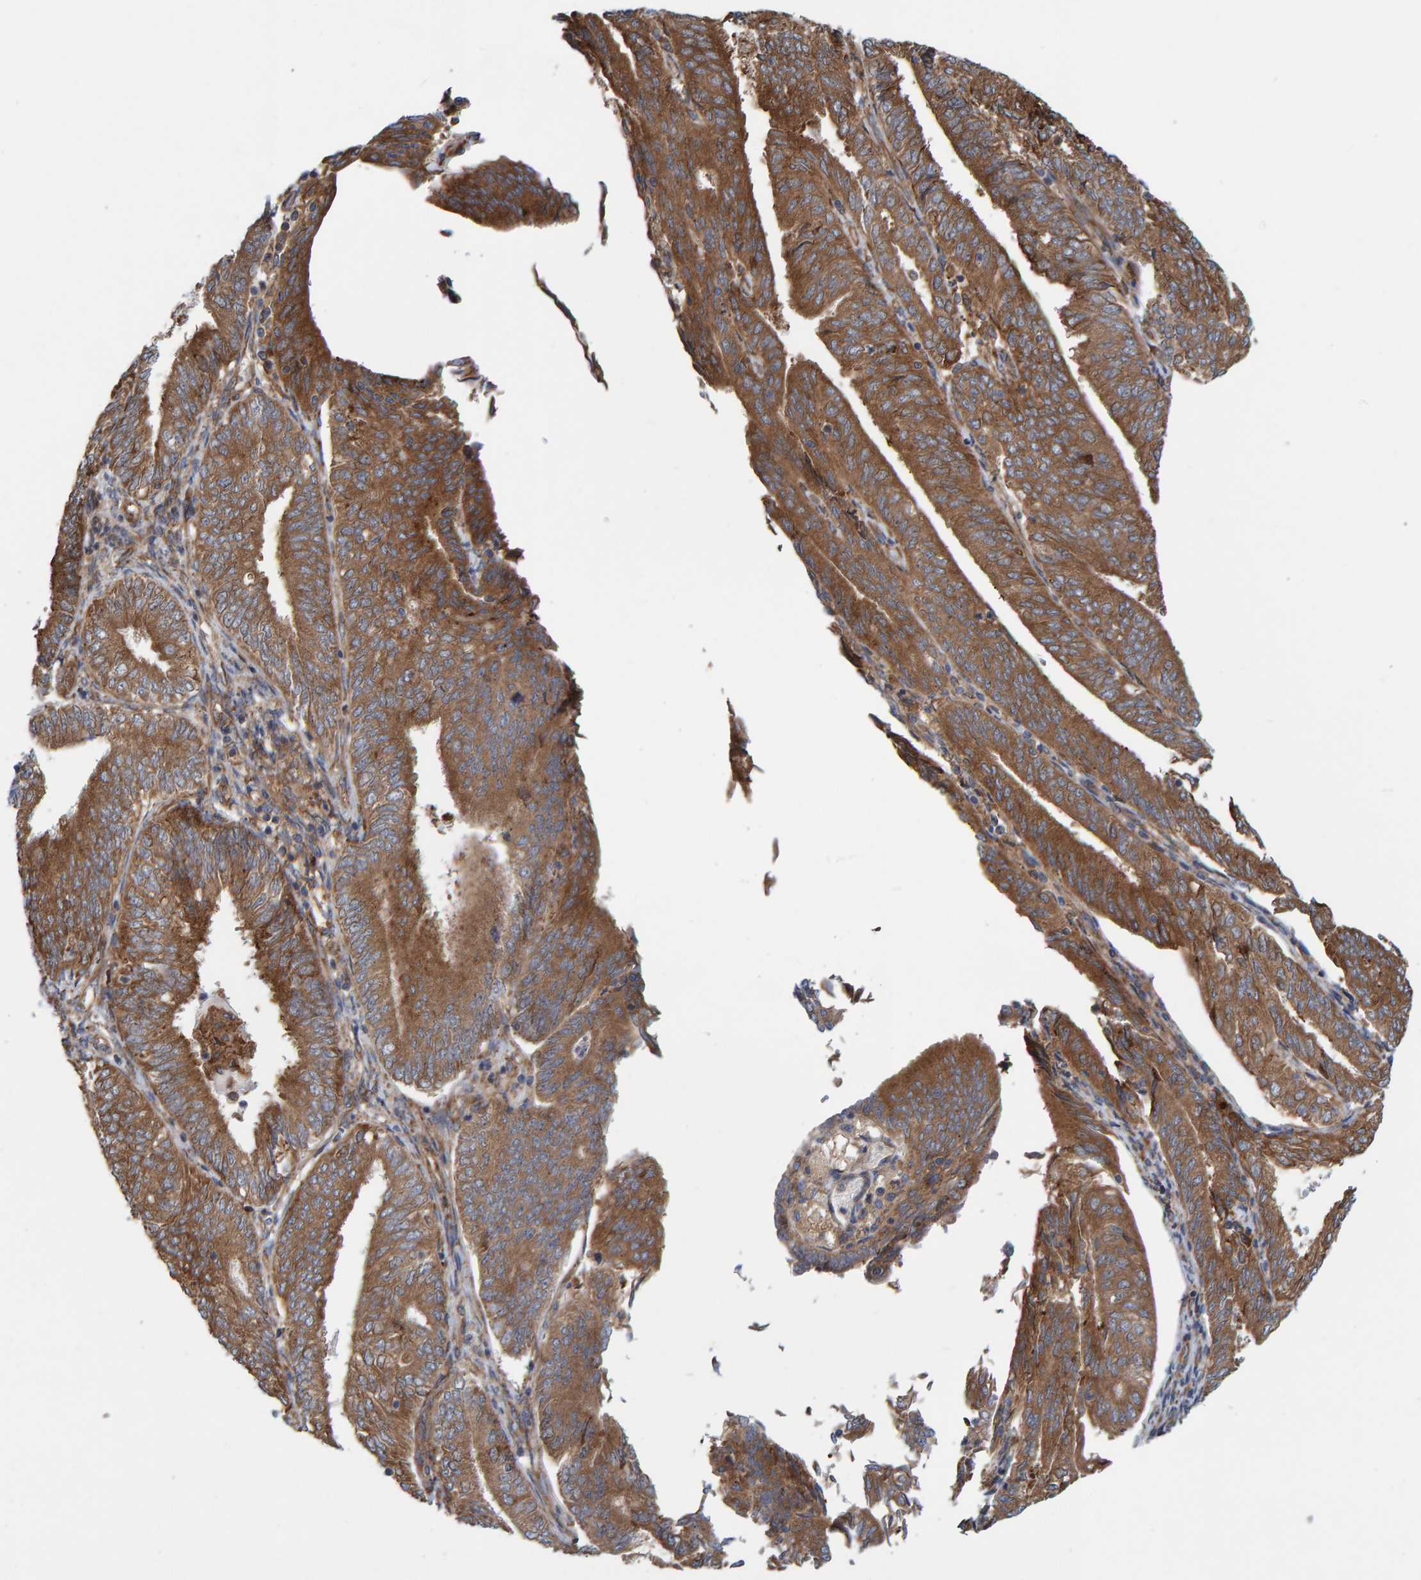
{"staining": {"intensity": "moderate", "quantity": ">75%", "location": "cytoplasmic/membranous"}, "tissue": "endometrial cancer", "cell_type": "Tumor cells", "image_type": "cancer", "snomed": [{"axis": "morphology", "description": "Adenocarcinoma, NOS"}, {"axis": "topography", "description": "Endometrium"}], "caption": "An image of human endometrial cancer (adenocarcinoma) stained for a protein shows moderate cytoplasmic/membranous brown staining in tumor cells.", "gene": "KIAA0753", "patient": {"sex": "female", "age": 58}}